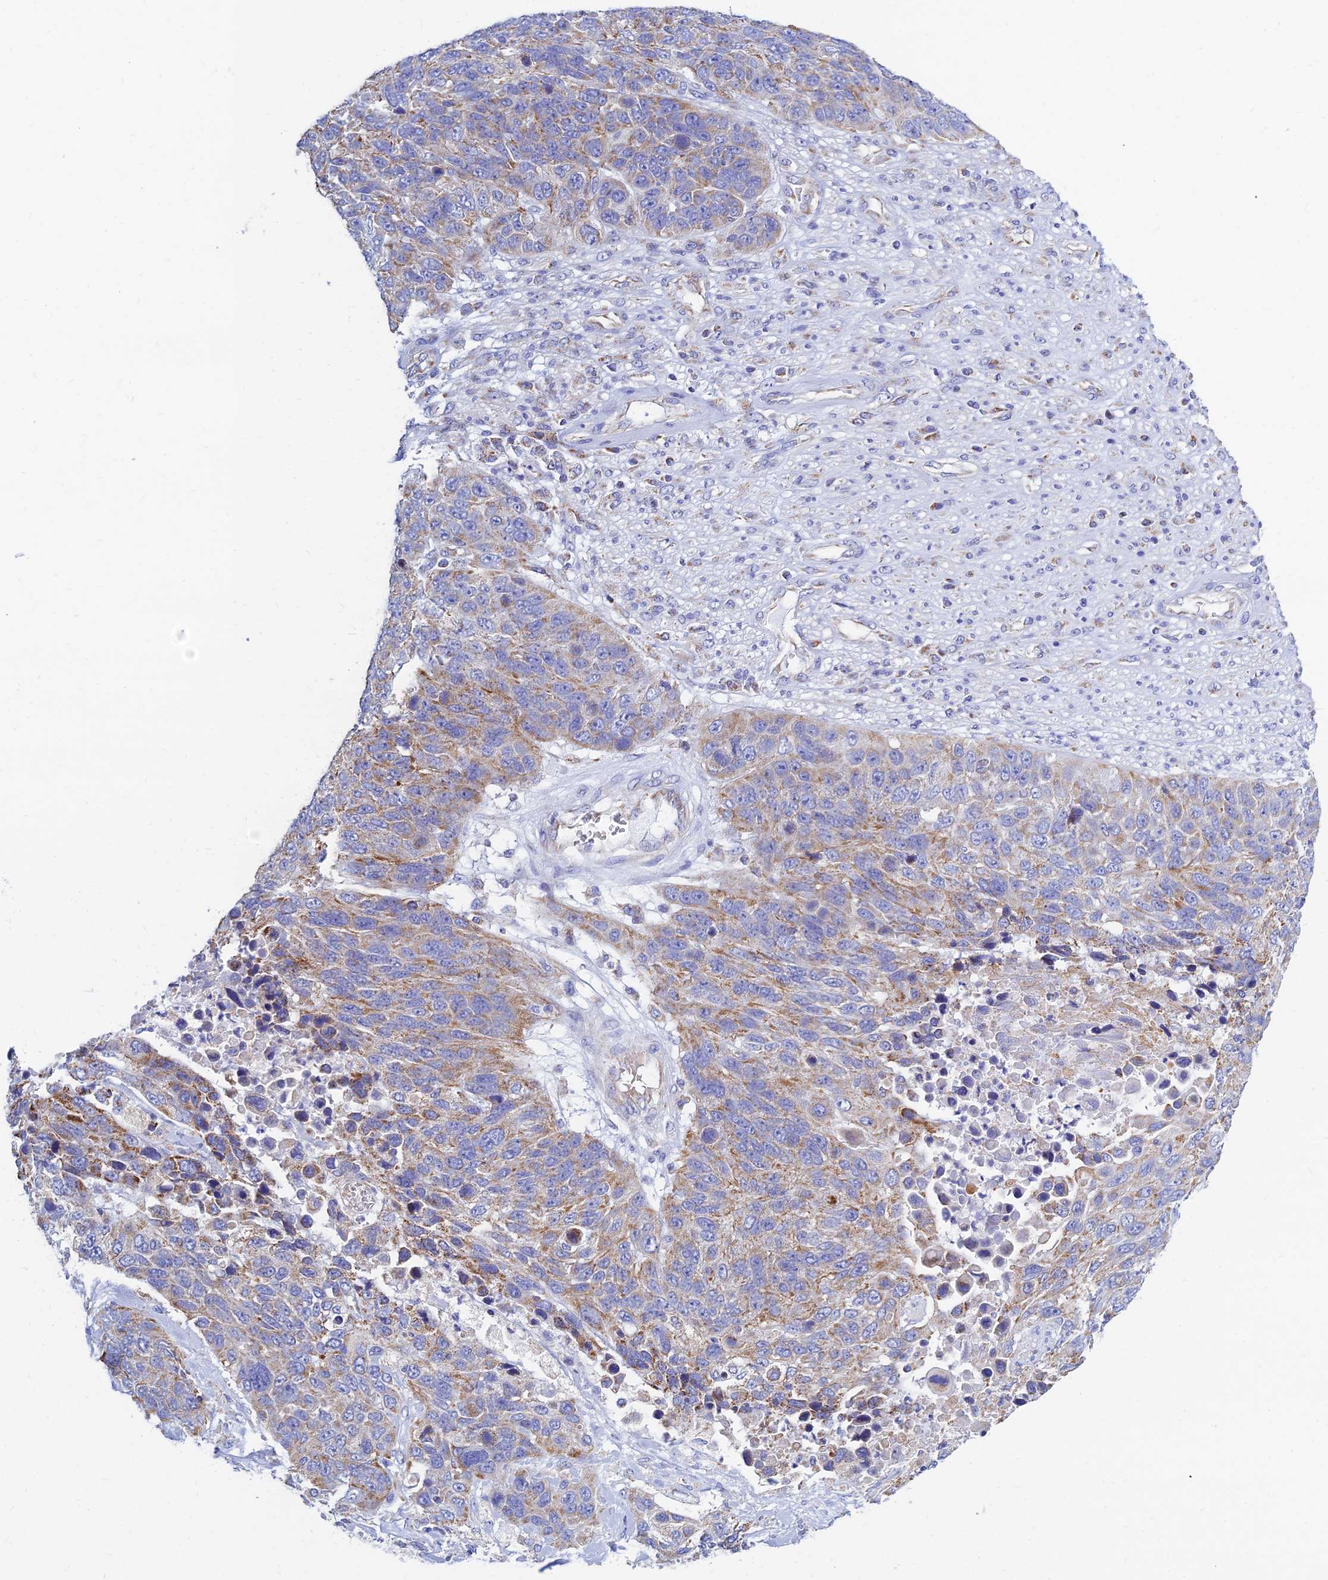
{"staining": {"intensity": "moderate", "quantity": "<25%", "location": "cytoplasmic/membranous"}, "tissue": "lung cancer", "cell_type": "Tumor cells", "image_type": "cancer", "snomed": [{"axis": "morphology", "description": "Normal tissue, NOS"}, {"axis": "morphology", "description": "Squamous cell carcinoma, NOS"}, {"axis": "topography", "description": "Lymph node"}, {"axis": "topography", "description": "Lung"}], "caption": "An immunohistochemistry image of neoplastic tissue is shown. Protein staining in brown shows moderate cytoplasmic/membranous positivity in lung cancer within tumor cells.", "gene": "MGST1", "patient": {"sex": "male", "age": 66}}